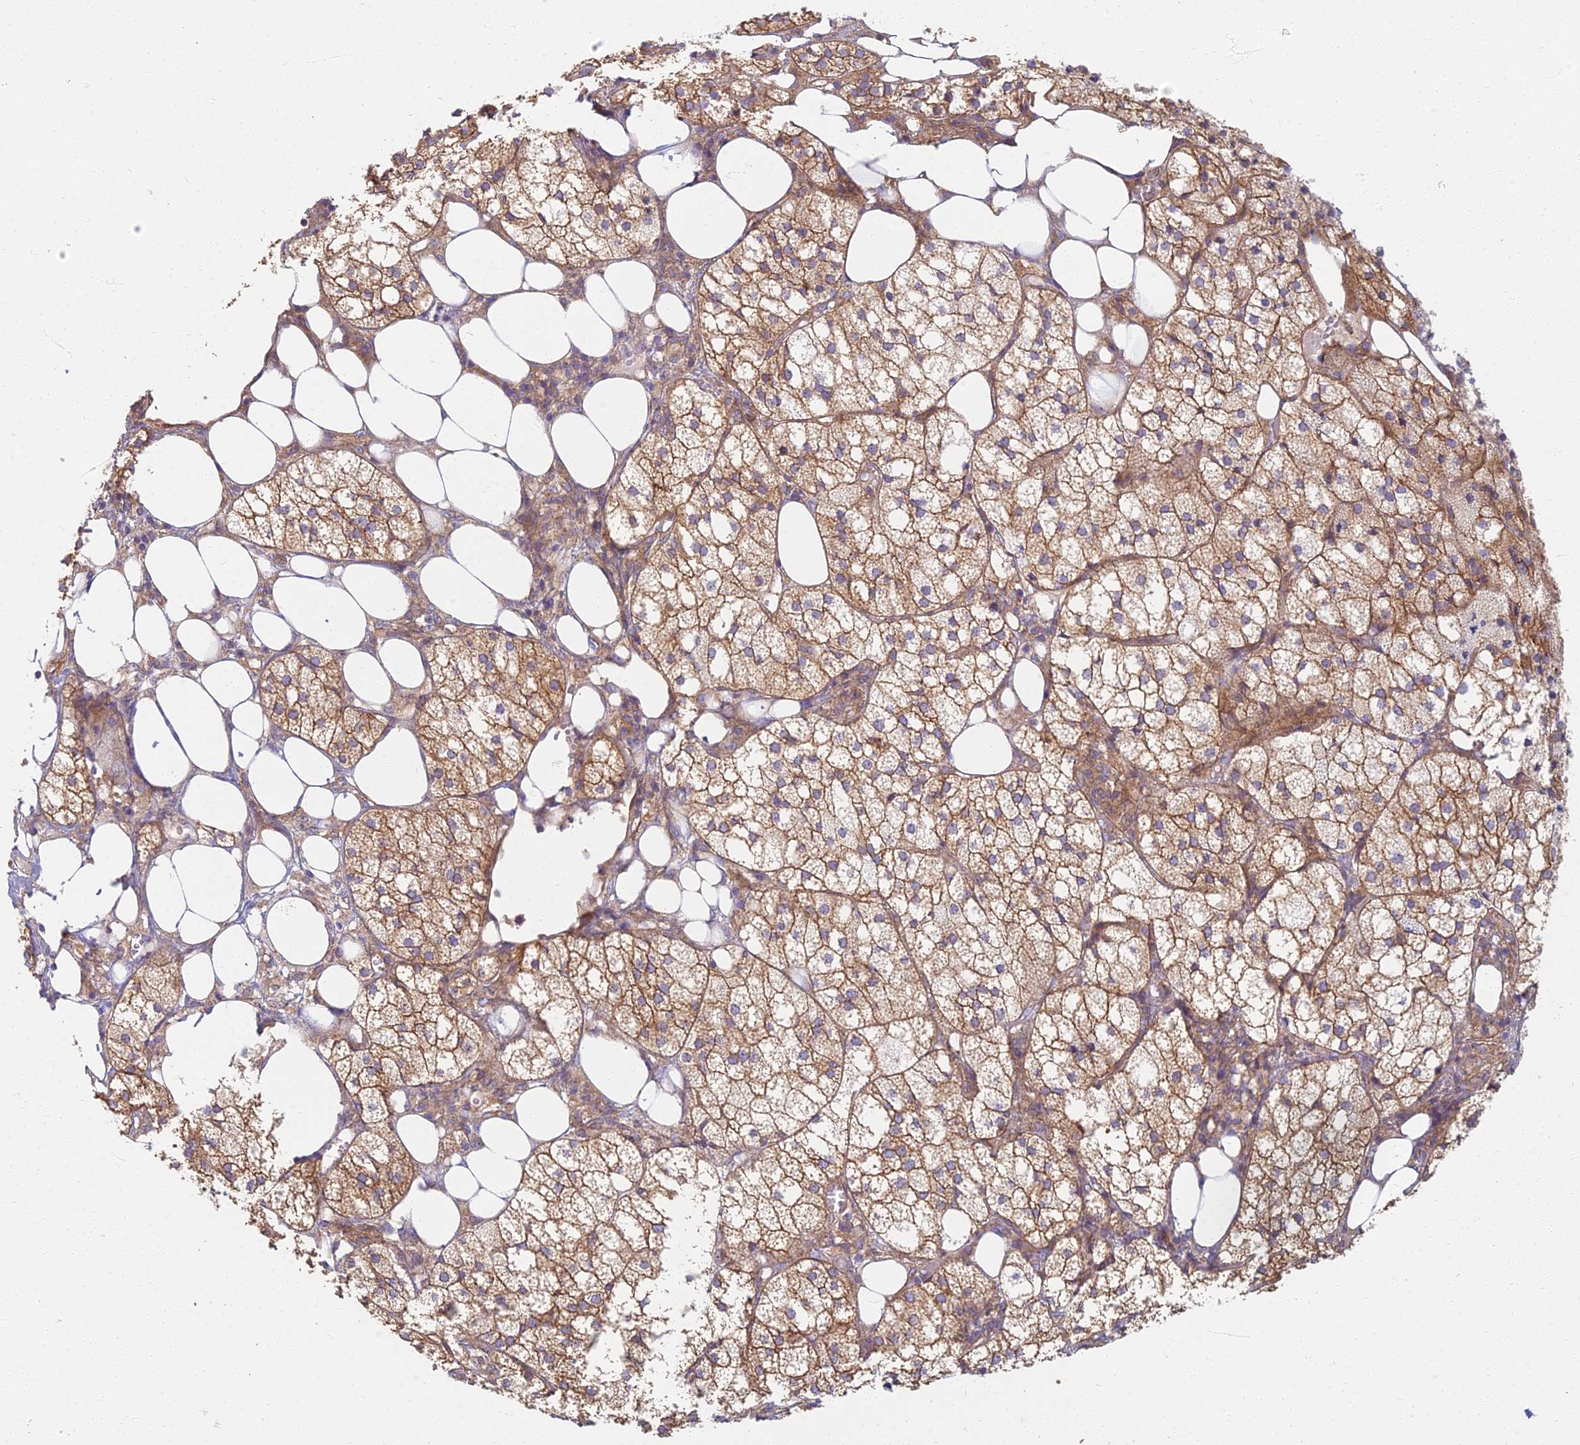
{"staining": {"intensity": "strong", "quantity": ">75%", "location": "cytoplasmic/membranous"}, "tissue": "adrenal gland", "cell_type": "Glandular cells", "image_type": "normal", "snomed": [{"axis": "morphology", "description": "Normal tissue, NOS"}, {"axis": "topography", "description": "Adrenal gland"}], "caption": "Human adrenal gland stained for a protein (brown) reveals strong cytoplasmic/membranous positive staining in approximately >75% of glandular cells.", "gene": "RBSN", "patient": {"sex": "female", "age": 61}}